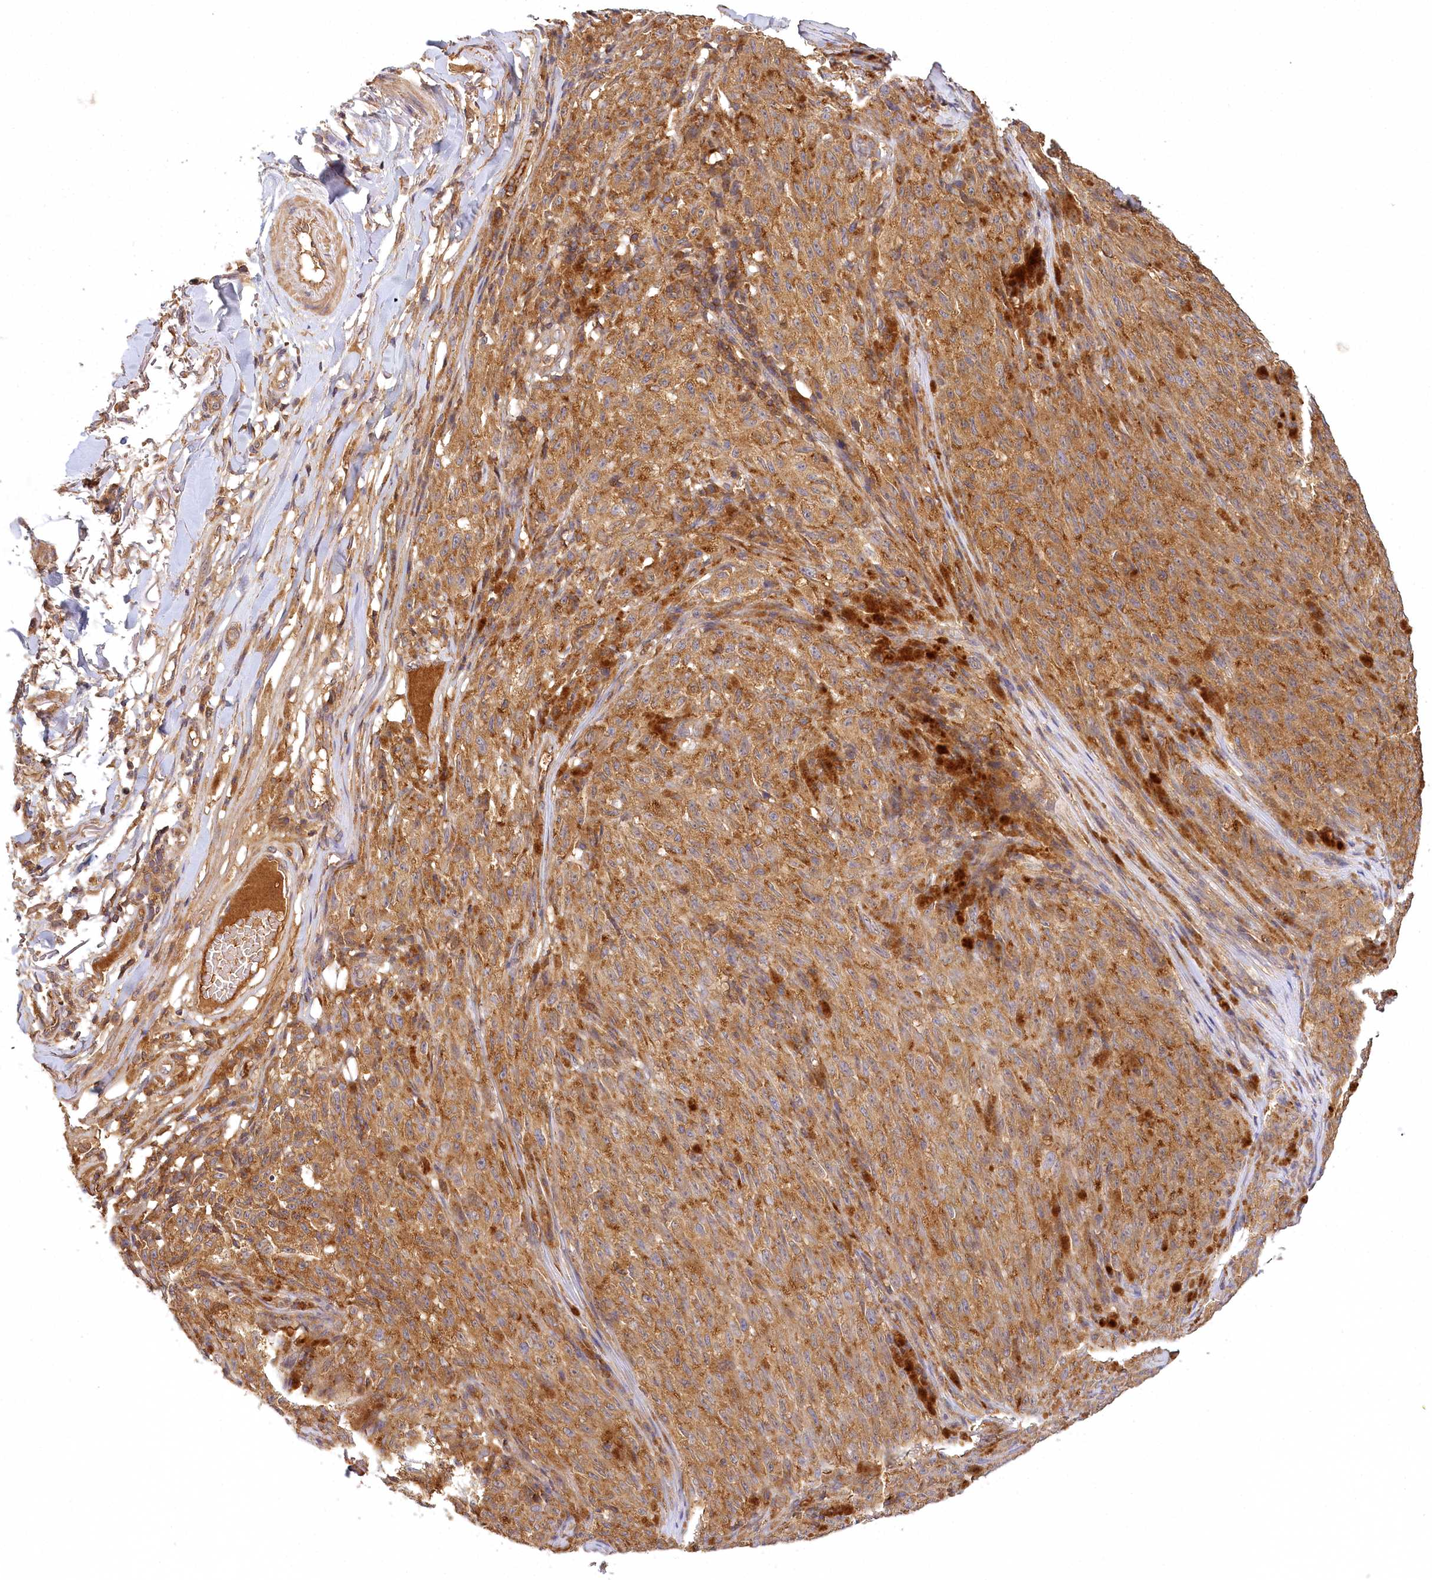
{"staining": {"intensity": "moderate", "quantity": ">75%", "location": "cytoplasmic/membranous"}, "tissue": "melanoma", "cell_type": "Tumor cells", "image_type": "cancer", "snomed": [{"axis": "morphology", "description": "Malignant melanoma, NOS"}, {"axis": "topography", "description": "Skin"}], "caption": "Melanoma was stained to show a protein in brown. There is medium levels of moderate cytoplasmic/membranous expression in about >75% of tumor cells.", "gene": "LSS", "patient": {"sex": "female", "age": 82}}